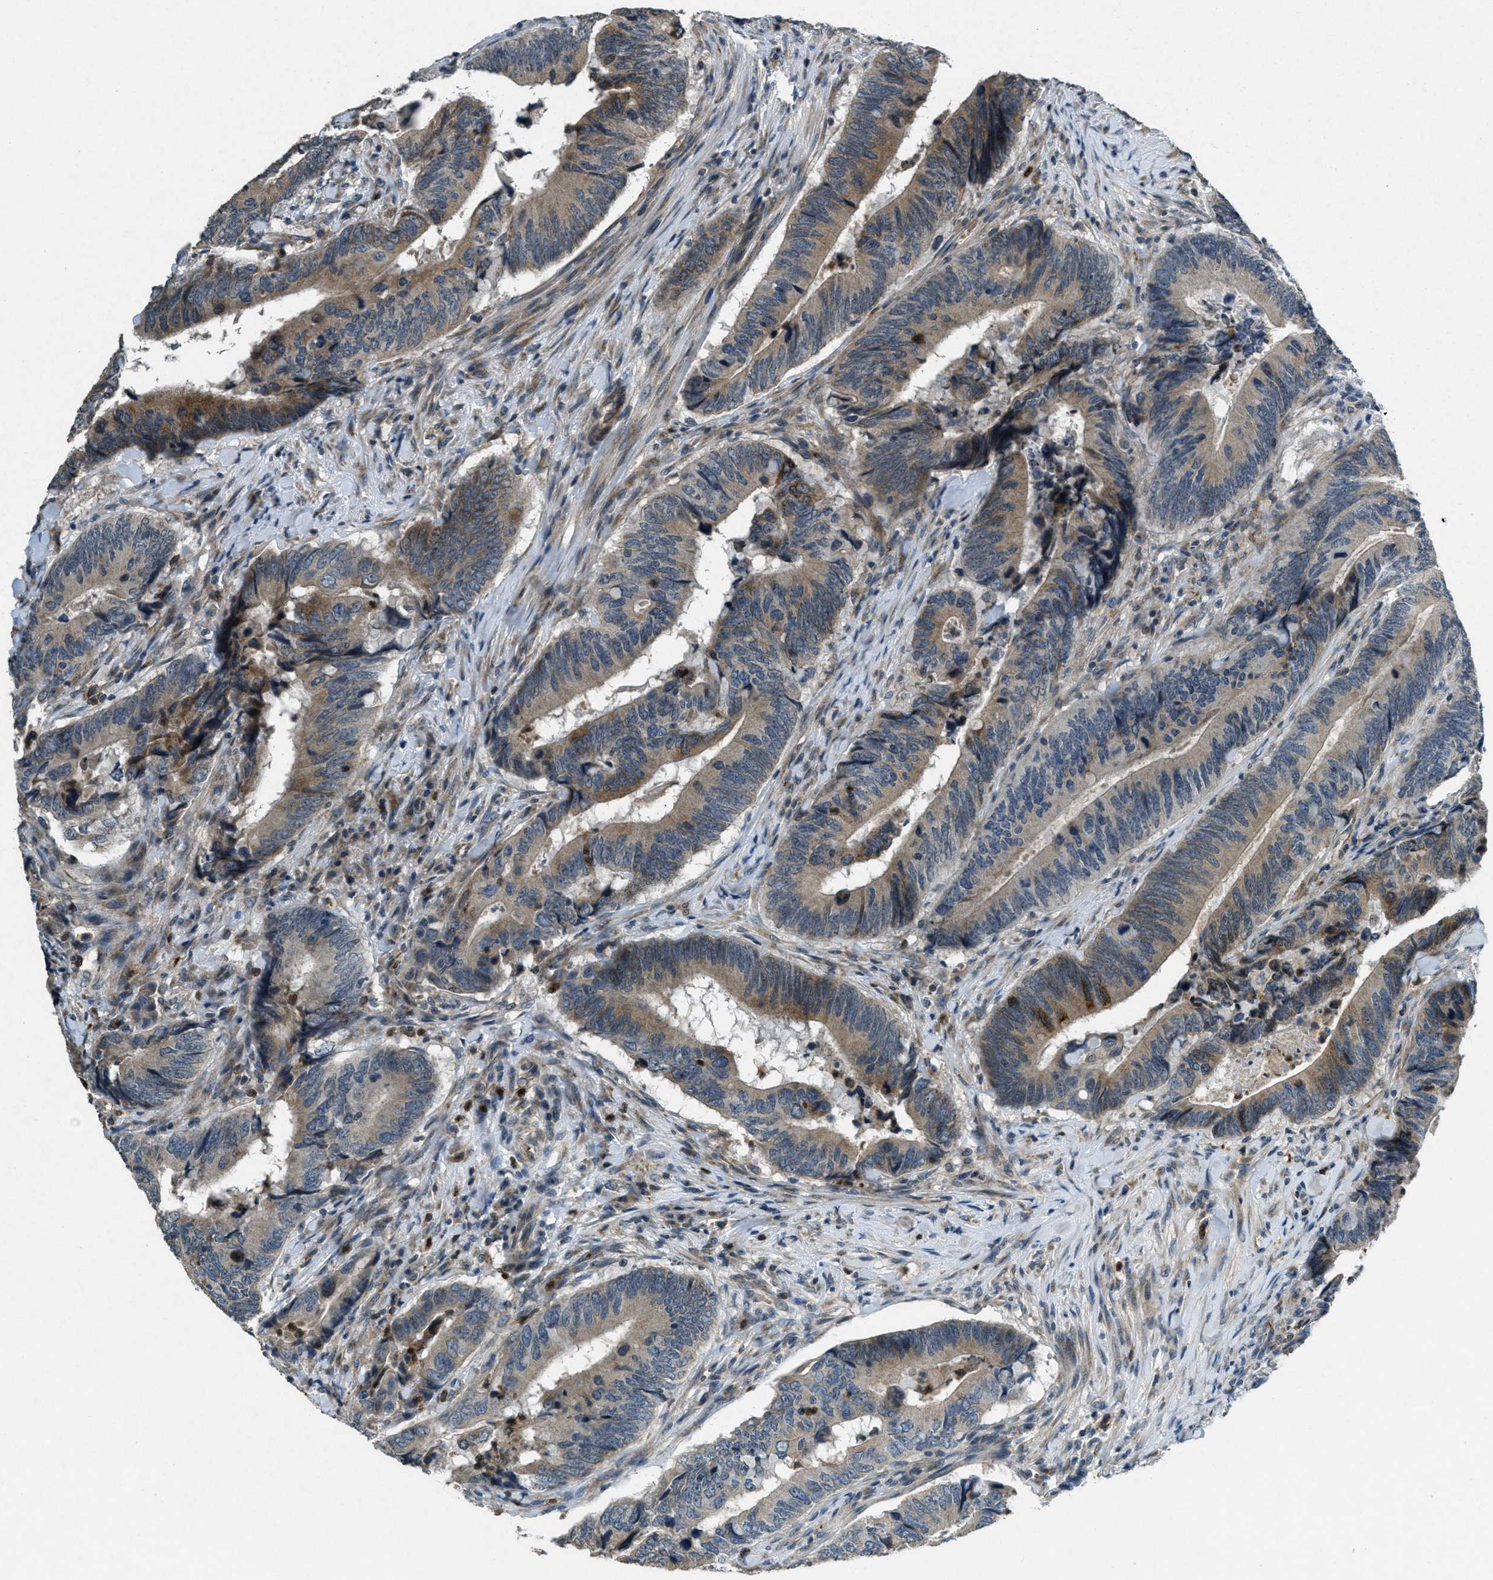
{"staining": {"intensity": "moderate", "quantity": ">75%", "location": "cytoplasmic/membranous"}, "tissue": "colorectal cancer", "cell_type": "Tumor cells", "image_type": "cancer", "snomed": [{"axis": "morphology", "description": "Normal tissue, NOS"}, {"axis": "morphology", "description": "Adenocarcinoma, NOS"}, {"axis": "topography", "description": "Colon"}], "caption": "DAB immunohistochemical staining of human colorectal cancer displays moderate cytoplasmic/membranous protein staining in approximately >75% of tumor cells. (DAB = brown stain, brightfield microscopy at high magnification).", "gene": "RAB3D", "patient": {"sex": "male", "age": 56}}